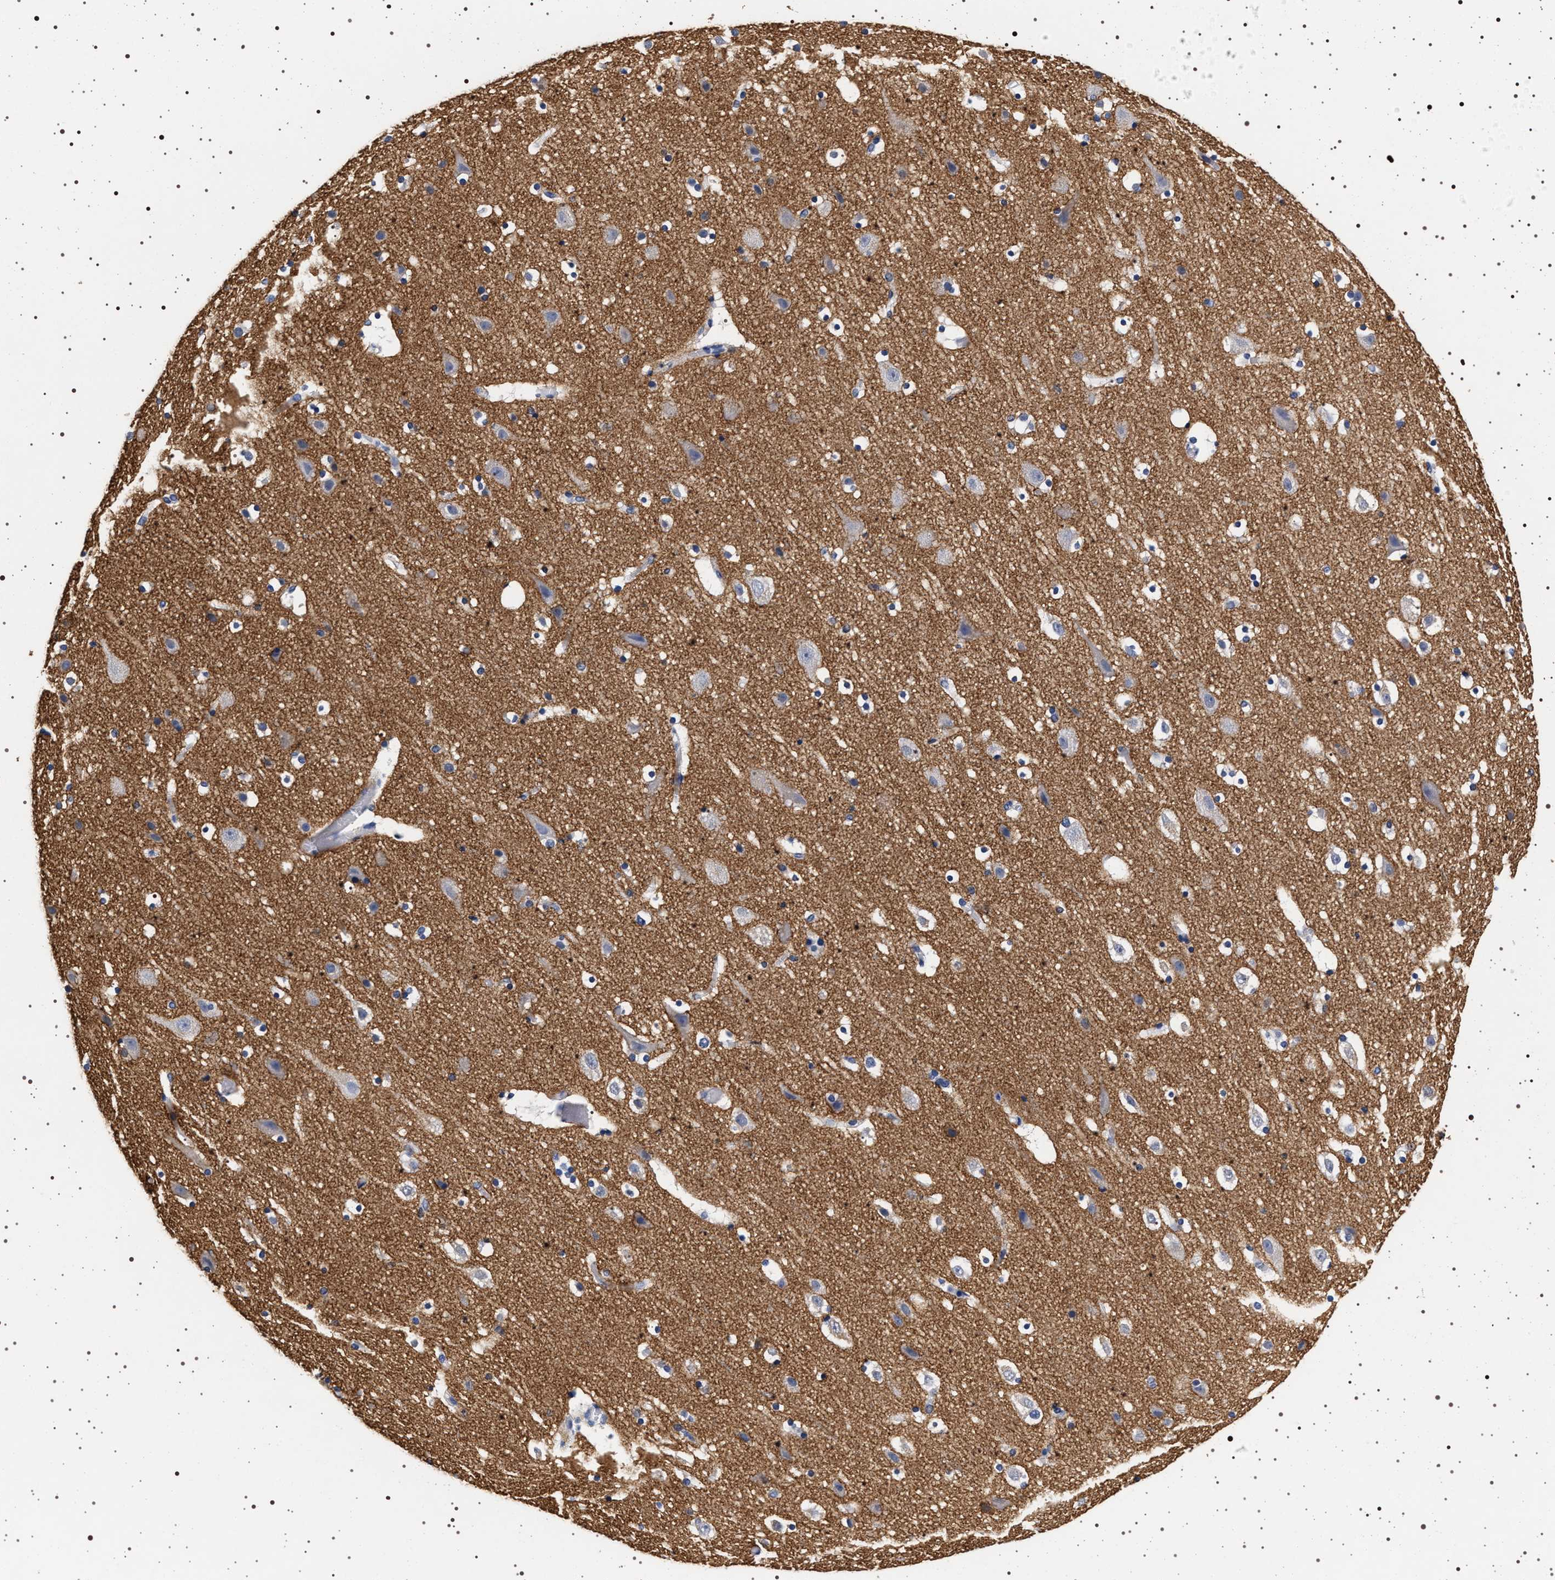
{"staining": {"intensity": "negative", "quantity": "none", "location": "none"}, "tissue": "cerebral cortex", "cell_type": "Endothelial cells", "image_type": "normal", "snomed": [{"axis": "morphology", "description": "Normal tissue, NOS"}, {"axis": "topography", "description": "Cerebral cortex"}], "caption": "Endothelial cells are negative for brown protein staining in normal cerebral cortex. The staining was performed using DAB (3,3'-diaminobenzidine) to visualize the protein expression in brown, while the nuclei were stained in blue with hematoxylin (Magnification: 20x).", "gene": "SYN1", "patient": {"sex": "male", "age": 45}}